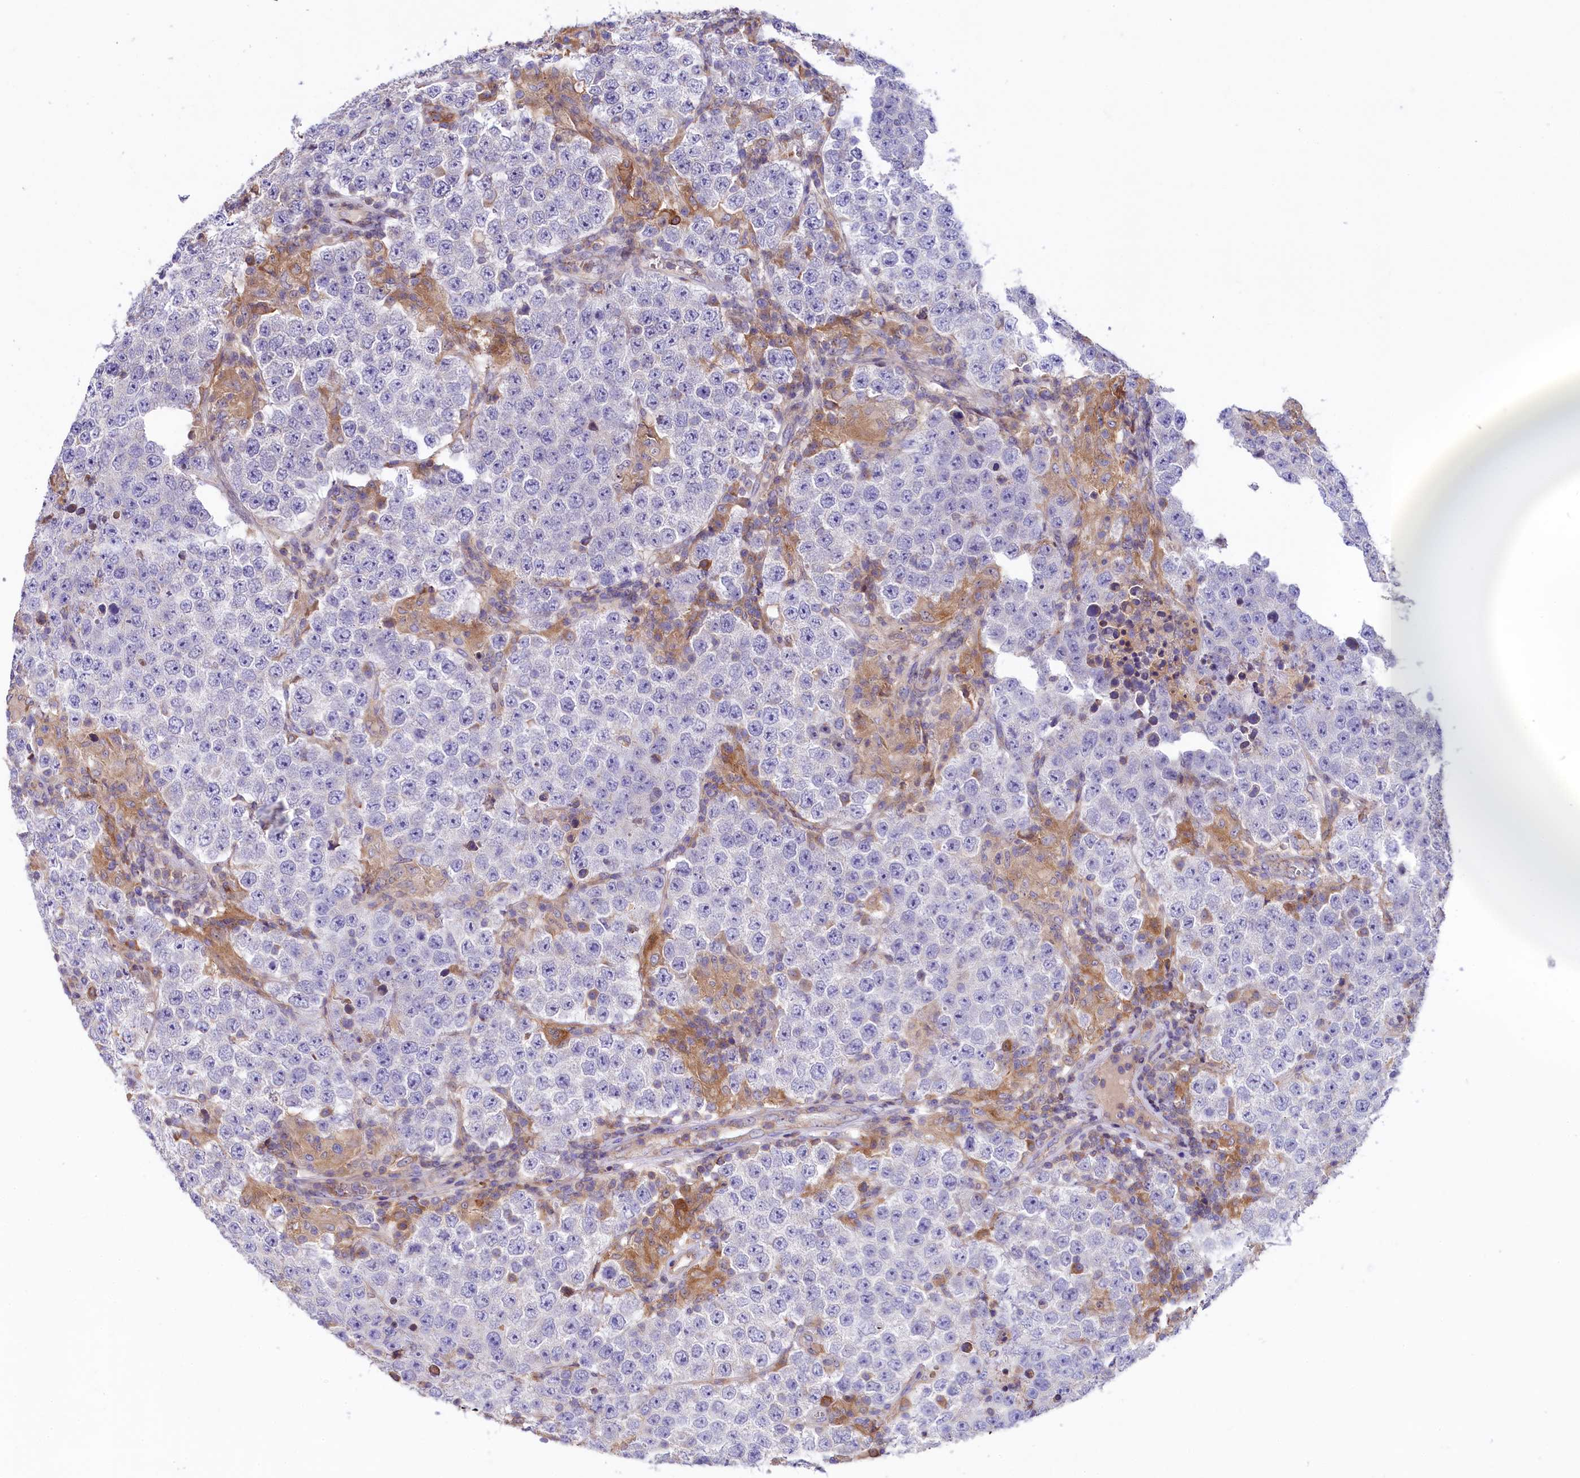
{"staining": {"intensity": "negative", "quantity": "none", "location": "none"}, "tissue": "testis cancer", "cell_type": "Tumor cells", "image_type": "cancer", "snomed": [{"axis": "morphology", "description": "Normal tissue, NOS"}, {"axis": "morphology", "description": "Urothelial carcinoma, High grade"}, {"axis": "morphology", "description": "Seminoma, NOS"}, {"axis": "morphology", "description": "Carcinoma, Embryonal, NOS"}, {"axis": "topography", "description": "Urinary bladder"}, {"axis": "topography", "description": "Testis"}], "caption": "Immunohistochemical staining of testis cancer (embryonal carcinoma) displays no significant positivity in tumor cells.", "gene": "HPS6", "patient": {"sex": "male", "age": 41}}